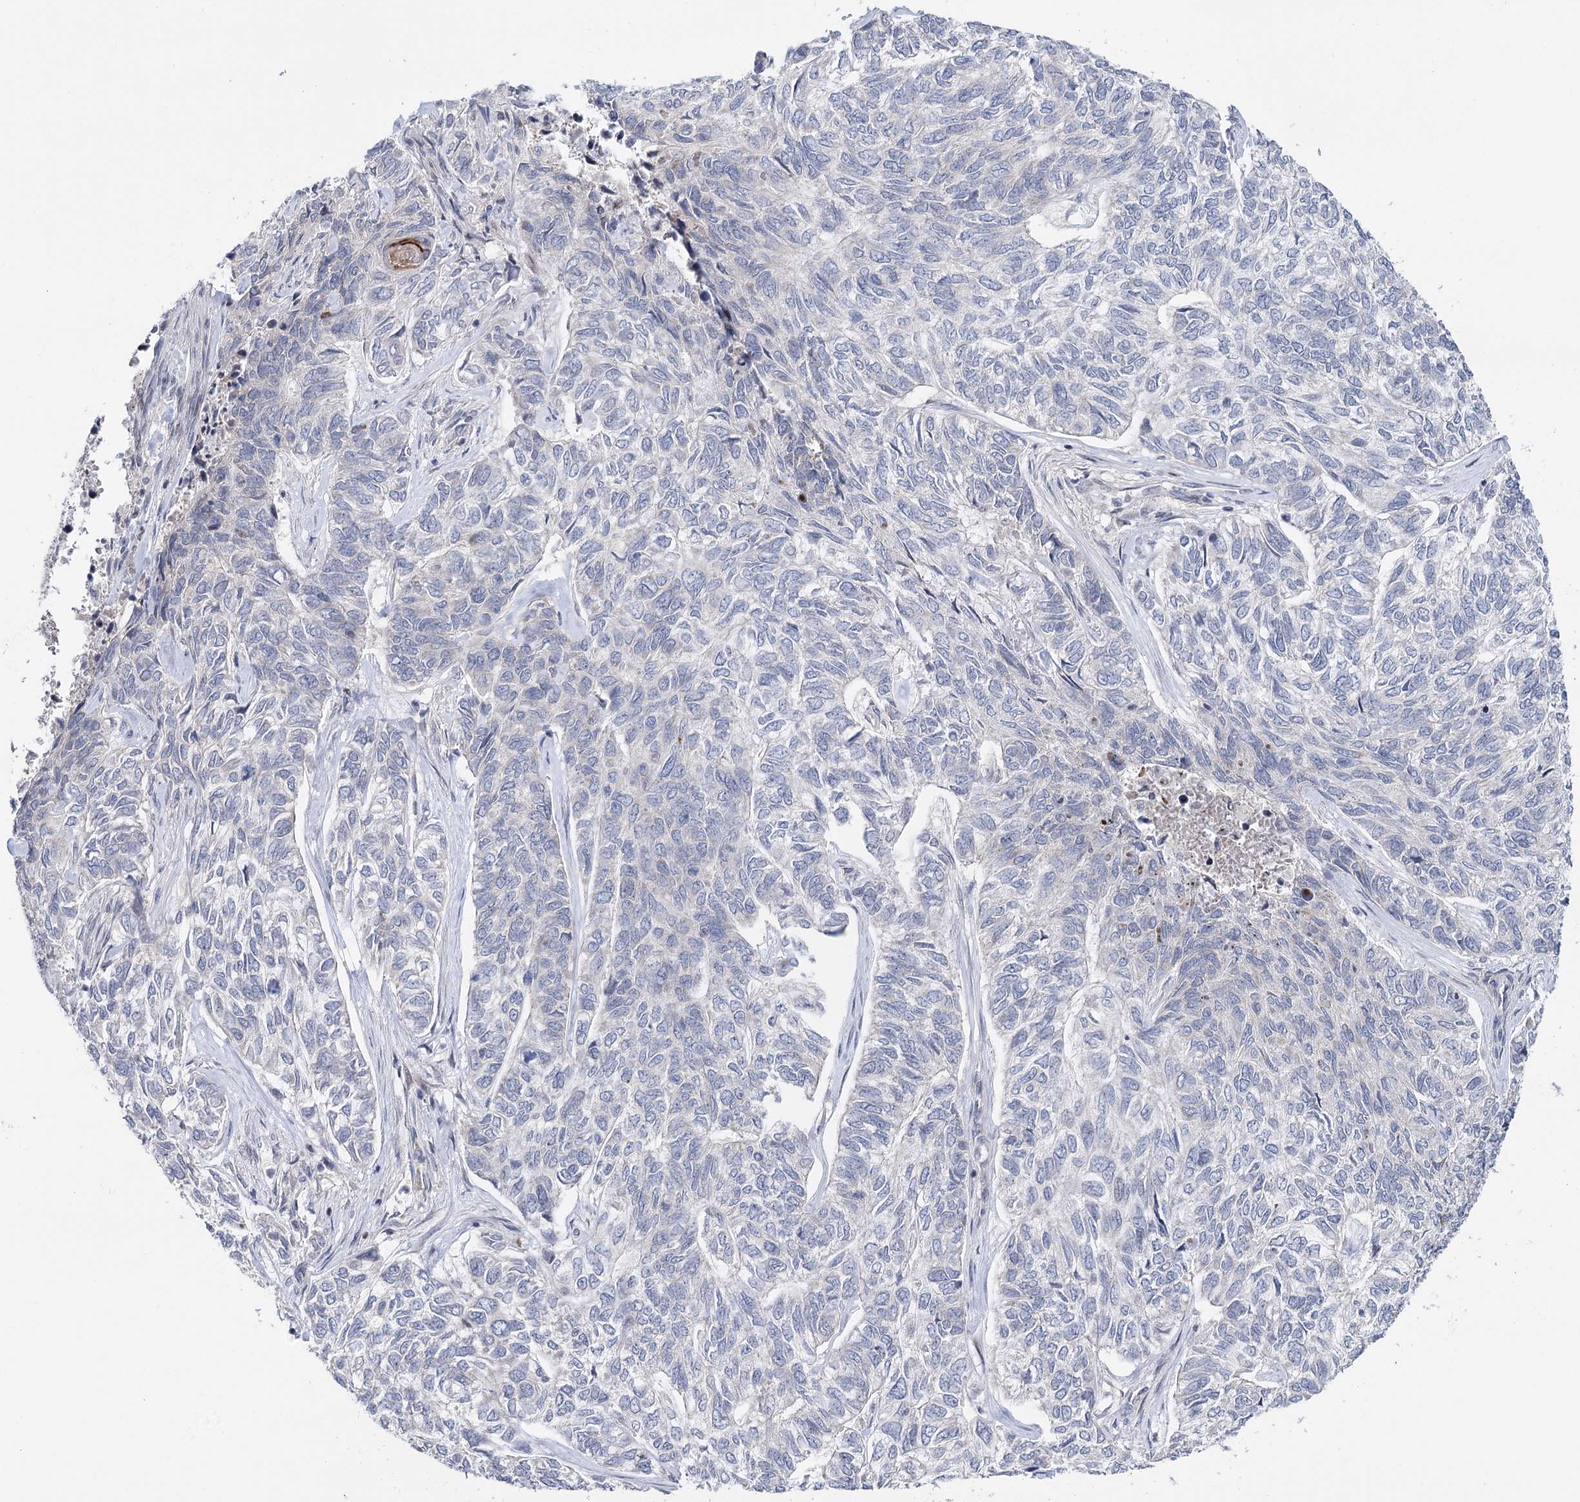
{"staining": {"intensity": "negative", "quantity": "none", "location": "none"}, "tissue": "skin cancer", "cell_type": "Tumor cells", "image_type": "cancer", "snomed": [{"axis": "morphology", "description": "Basal cell carcinoma"}, {"axis": "topography", "description": "Skin"}], "caption": "Immunohistochemistry (IHC) micrograph of neoplastic tissue: skin cancer stained with DAB (3,3'-diaminobenzidine) displays no significant protein expression in tumor cells.", "gene": "PTGR1", "patient": {"sex": "female", "age": 65}}